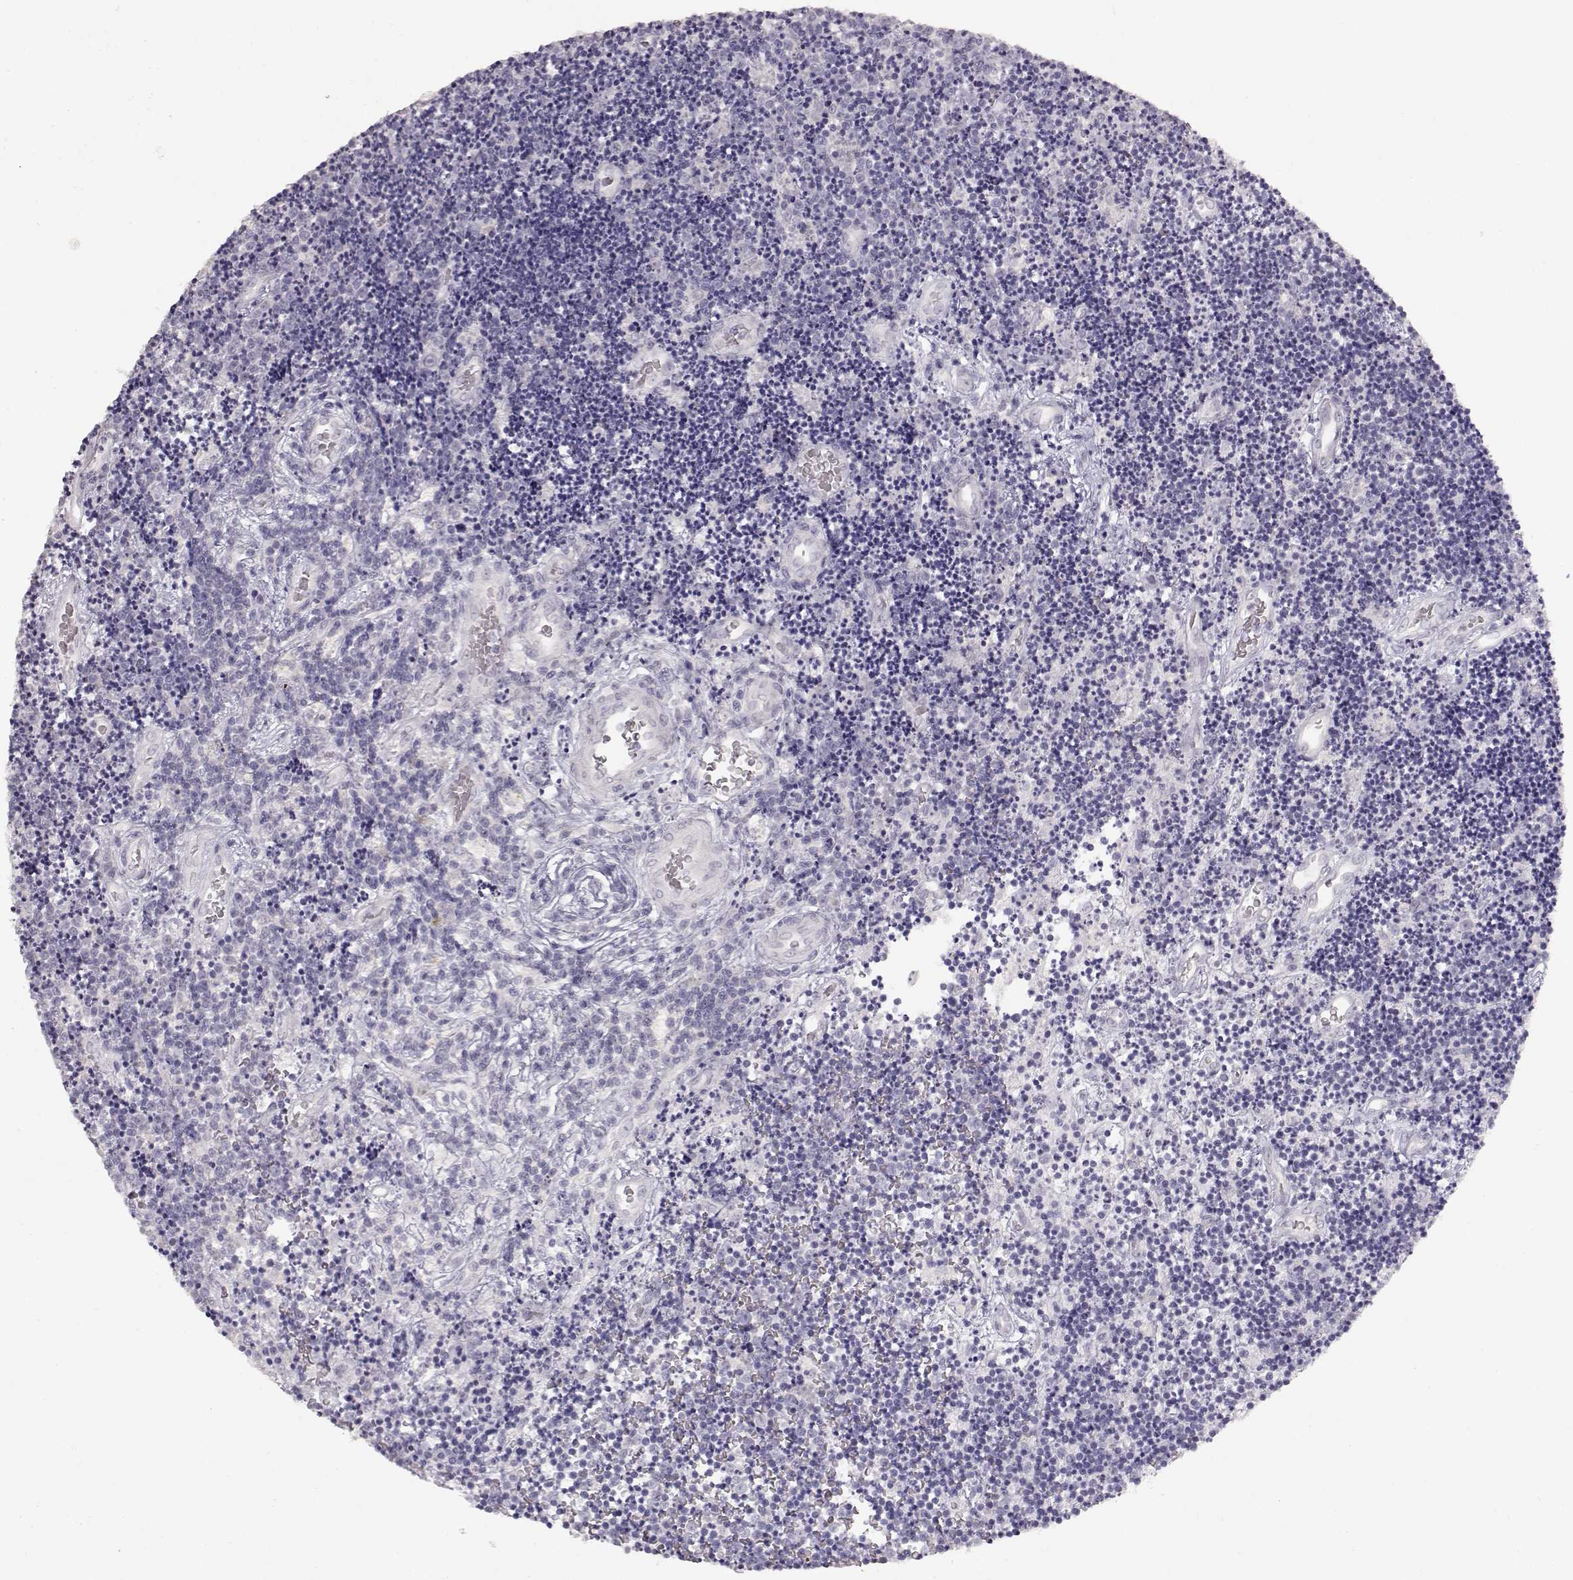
{"staining": {"intensity": "negative", "quantity": "none", "location": "none"}, "tissue": "lymphoma", "cell_type": "Tumor cells", "image_type": "cancer", "snomed": [{"axis": "morphology", "description": "Malignant lymphoma, non-Hodgkin's type, Low grade"}, {"axis": "topography", "description": "Brain"}], "caption": "This histopathology image is of malignant lymphoma, non-Hodgkin's type (low-grade) stained with immunohistochemistry to label a protein in brown with the nuclei are counter-stained blue. There is no staining in tumor cells.", "gene": "S100B", "patient": {"sex": "female", "age": 66}}